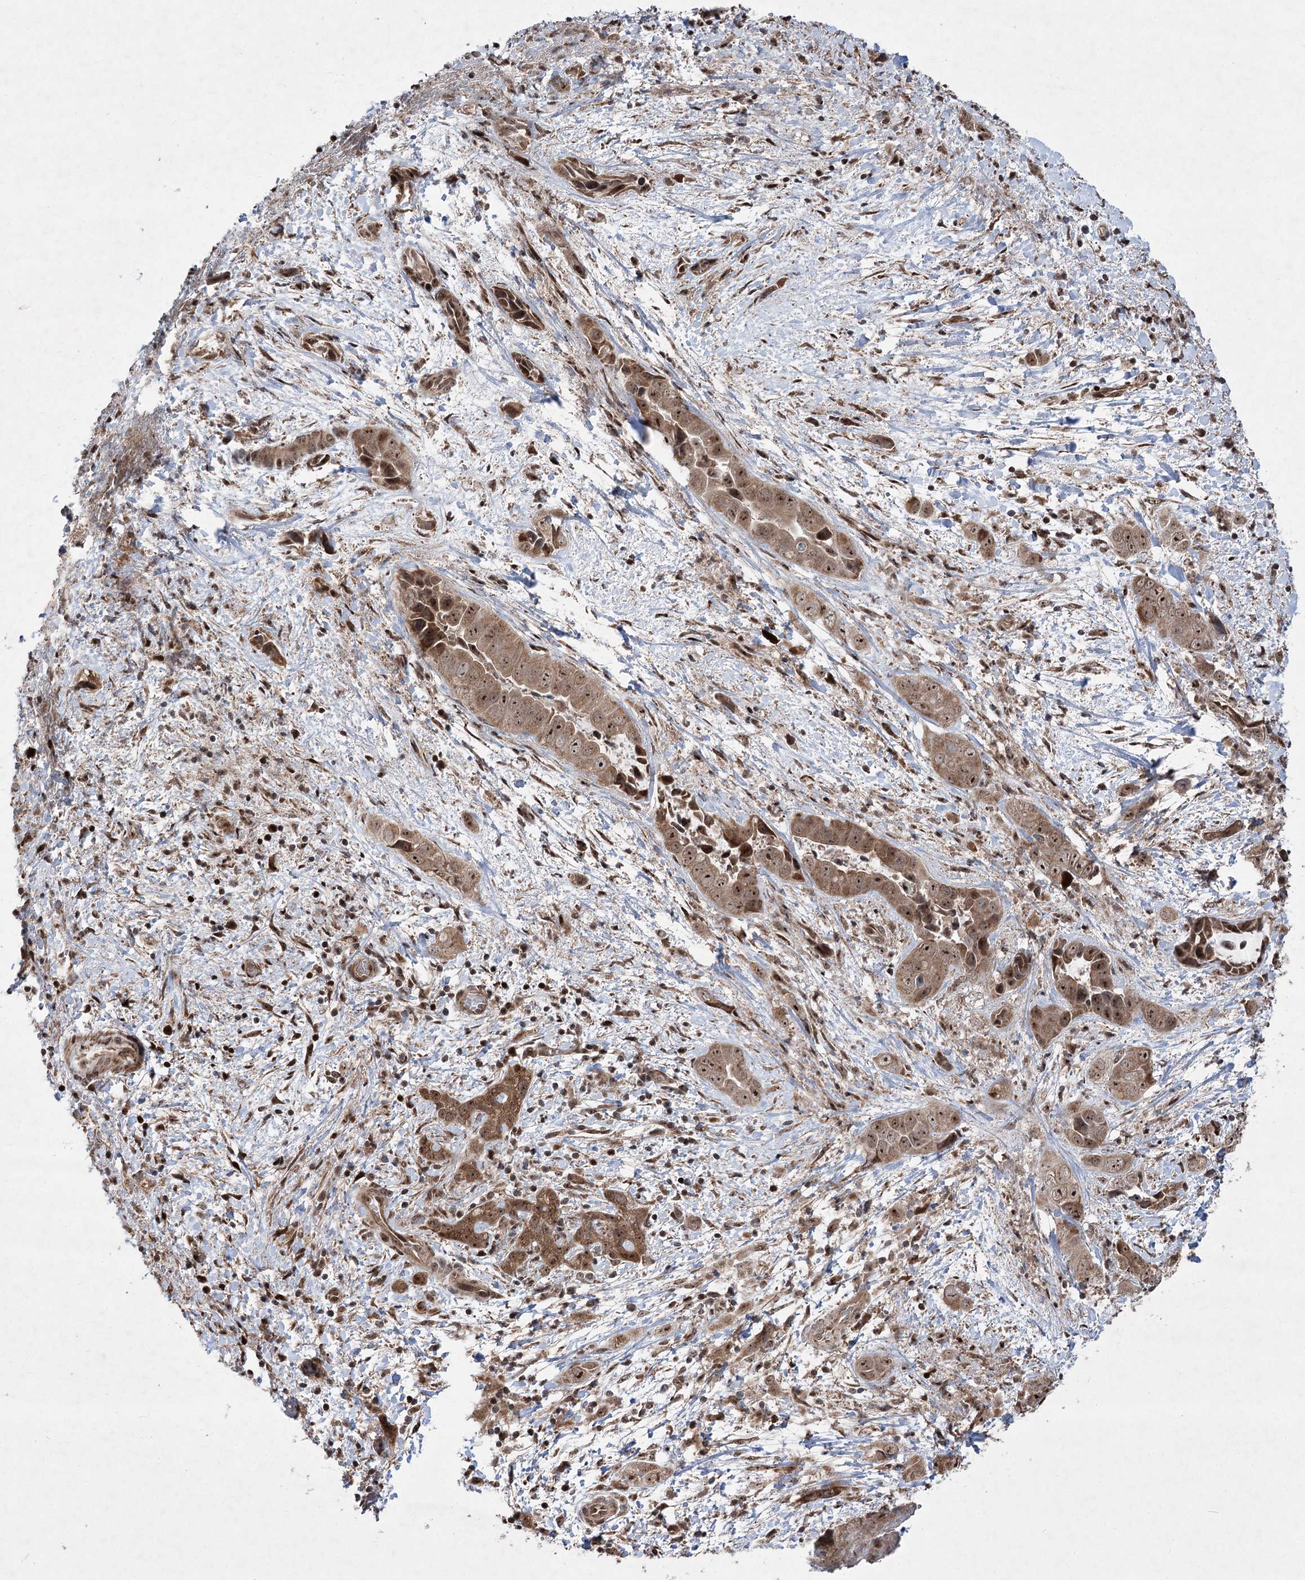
{"staining": {"intensity": "moderate", "quantity": ">75%", "location": "cytoplasmic/membranous,nuclear"}, "tissue": "liver cancer", "cell_type": "Tumor cells", "image_type": "cancer", "snomed": [{"axis": "morphology", "description": "Cholangiocarcinoma"}, {"axis": "topography", "description": "Liver"}], "caption": "High-magnification brightfield microscopy of liver cholangiocarcinoma stained with DAB (brown) and counterstained with hematoxylin (blue). tumor cells exhibit moderate cytoplasmic/membranous and nuclear expression is identified in about>75% of cells.", "gene": "SERINC5", "patient": {"sex": "female", "age": 52}}